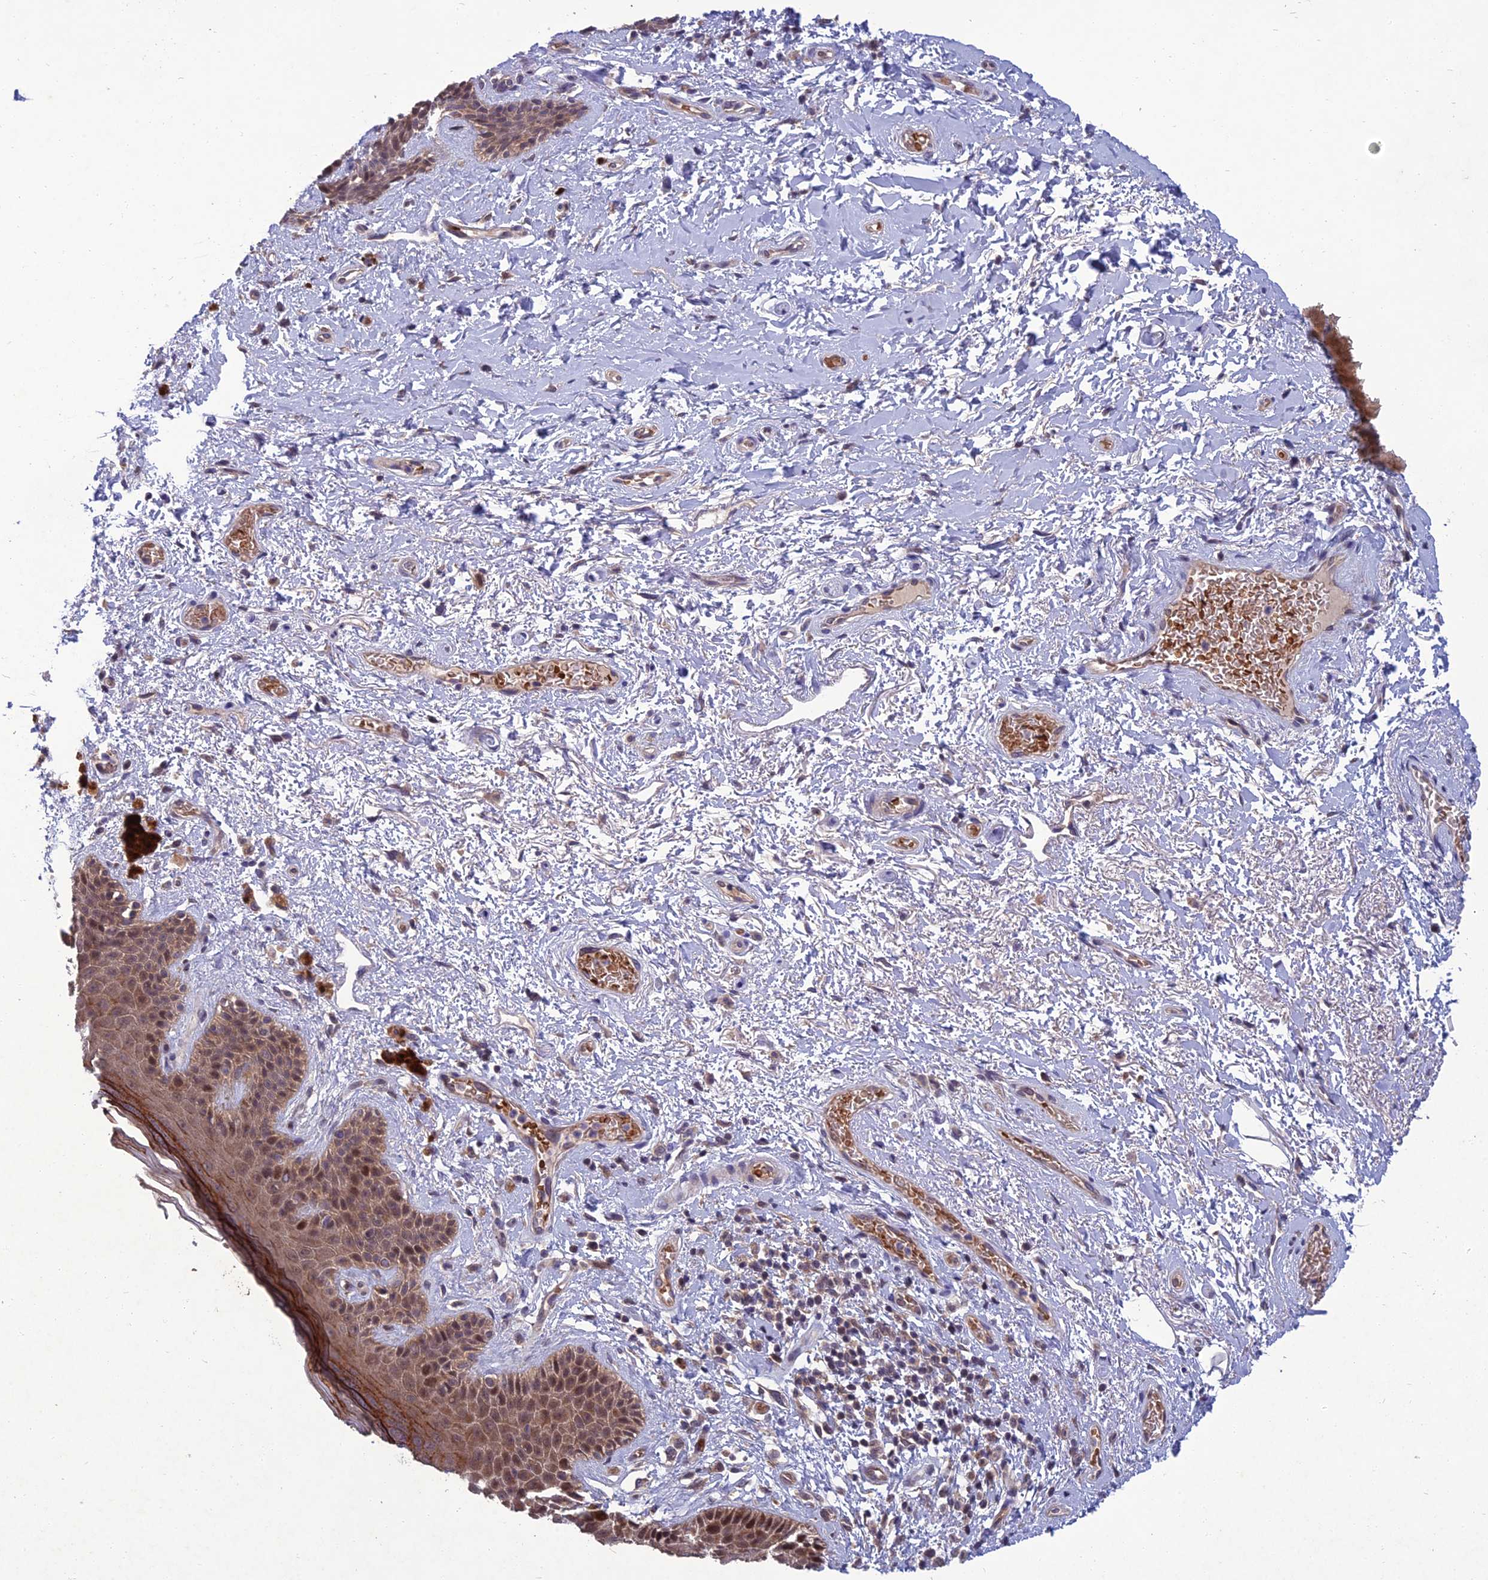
{"staining": {"intensity": "moderate", "quantity": ">75%", "location": "cytoplasmic/membranous,nuclear"}, "tissue": "skin", "cell_type": "Epidermal cells", "image_type": "normal", "snomed": [{"axis": "morphology", "description": "Normal tissue, NOS"}, {"axis": "topography", "description": "Anal"}], "caption": "Moderate cytoplasmic/membranous,nuclear positivity is present in about >75% of epidermal cells in normal skin. The staining was performed using DAB, with brown indicating positive protein expression. Nuclei are stained blue with hematoxylin.", "gene": "GIPC1", "patient": {"sex": "female", "age": 46}}